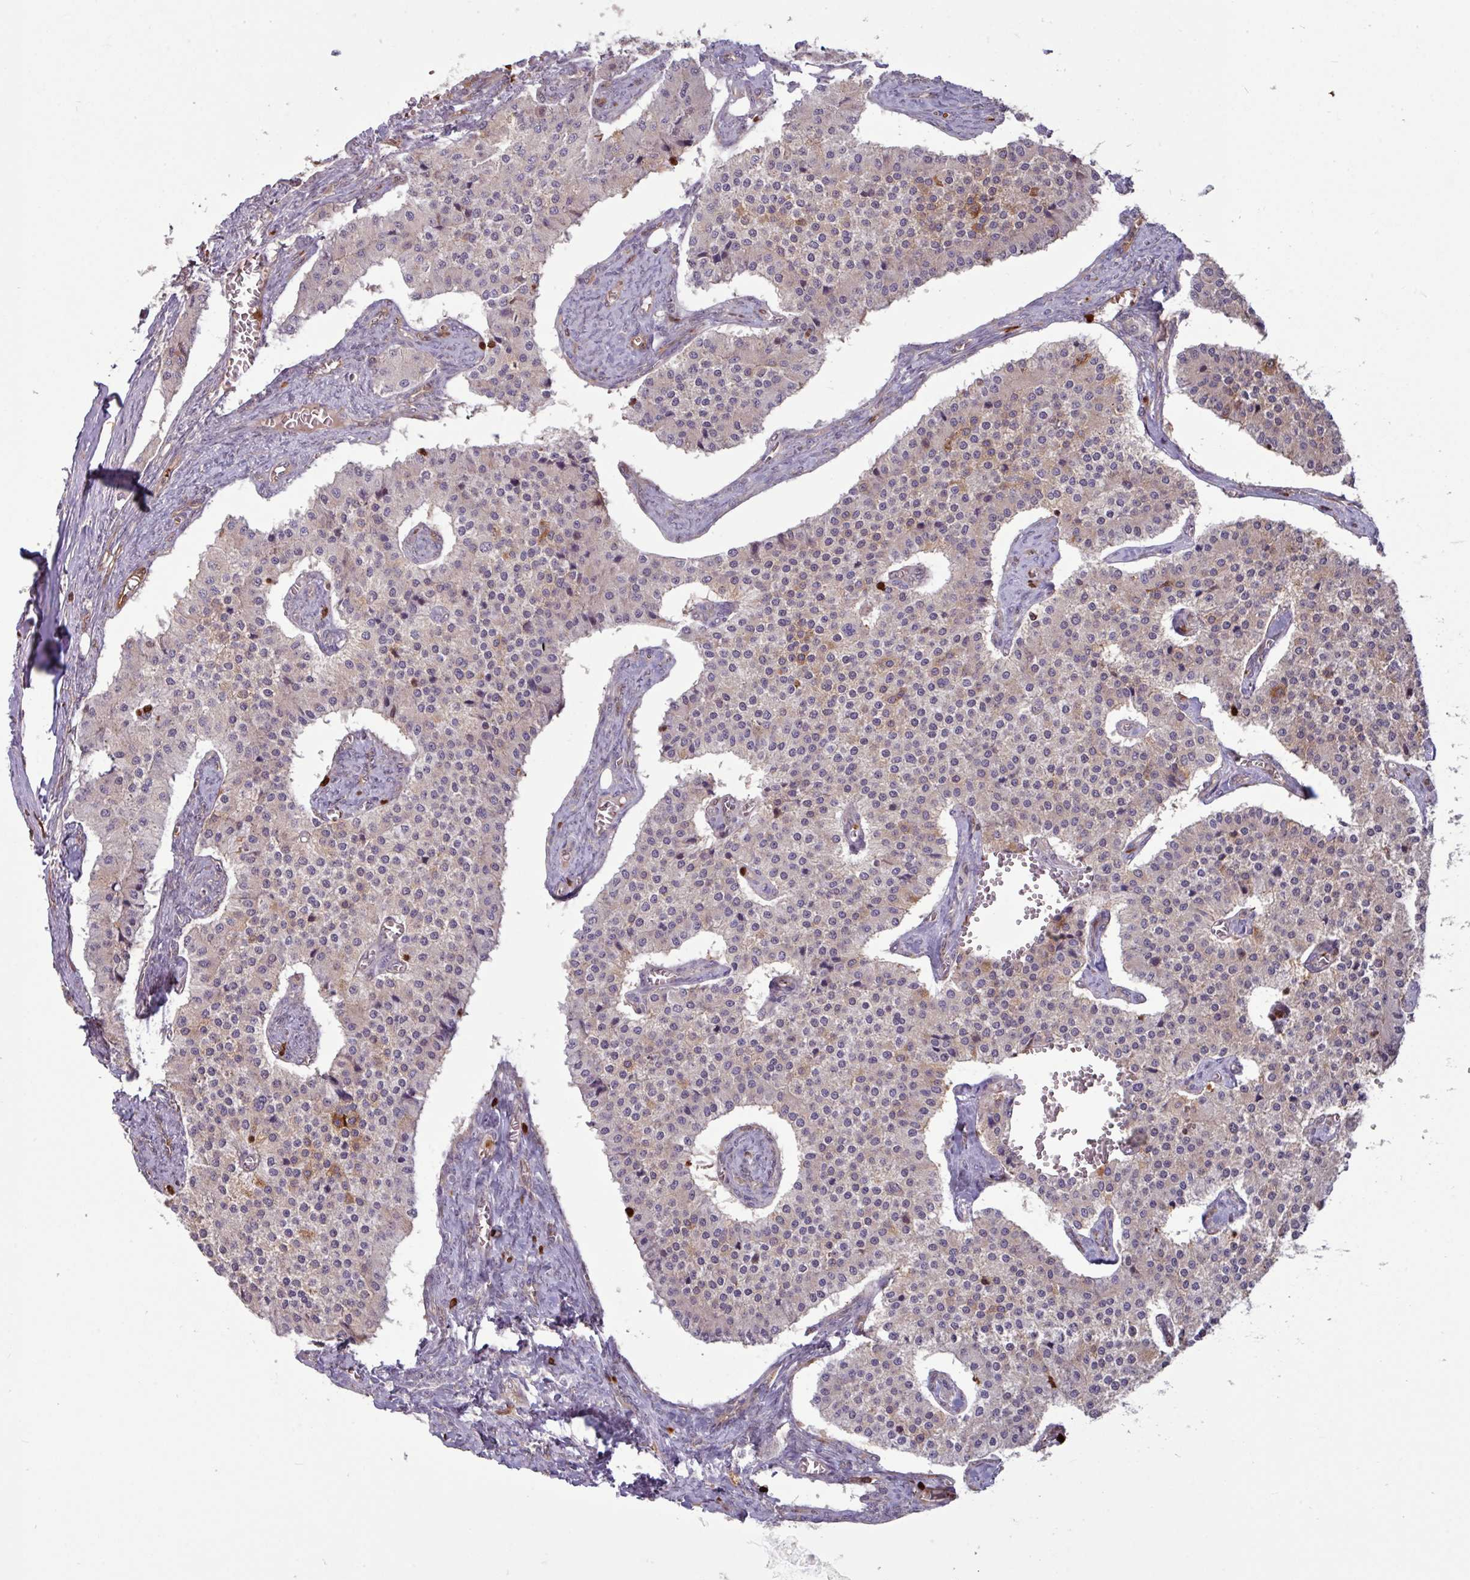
{"staining": {"intensity": "weak", "quantity": "<25%", "location": "cytoplasmic/membranous"}, "tissue": "carcinoid", "cell_type": "Tumor cells", "image_type": "cancer", "snomed": [{"axis": "morphology", "description": "Carcinoid, malignant, NOS"}, {"axis": "topography", "description": "Colon"}], "caption": "IHC of malignant carcinoid reveals no staining in tumor cells. (Stains: DAB immunohistochemistry (IHC) with hematoxylin counter stain, Microscopy: brightfield microscopy at high magnification).", "gene": "SEC61G", "patient": {"sex": "female", "age": 52}}